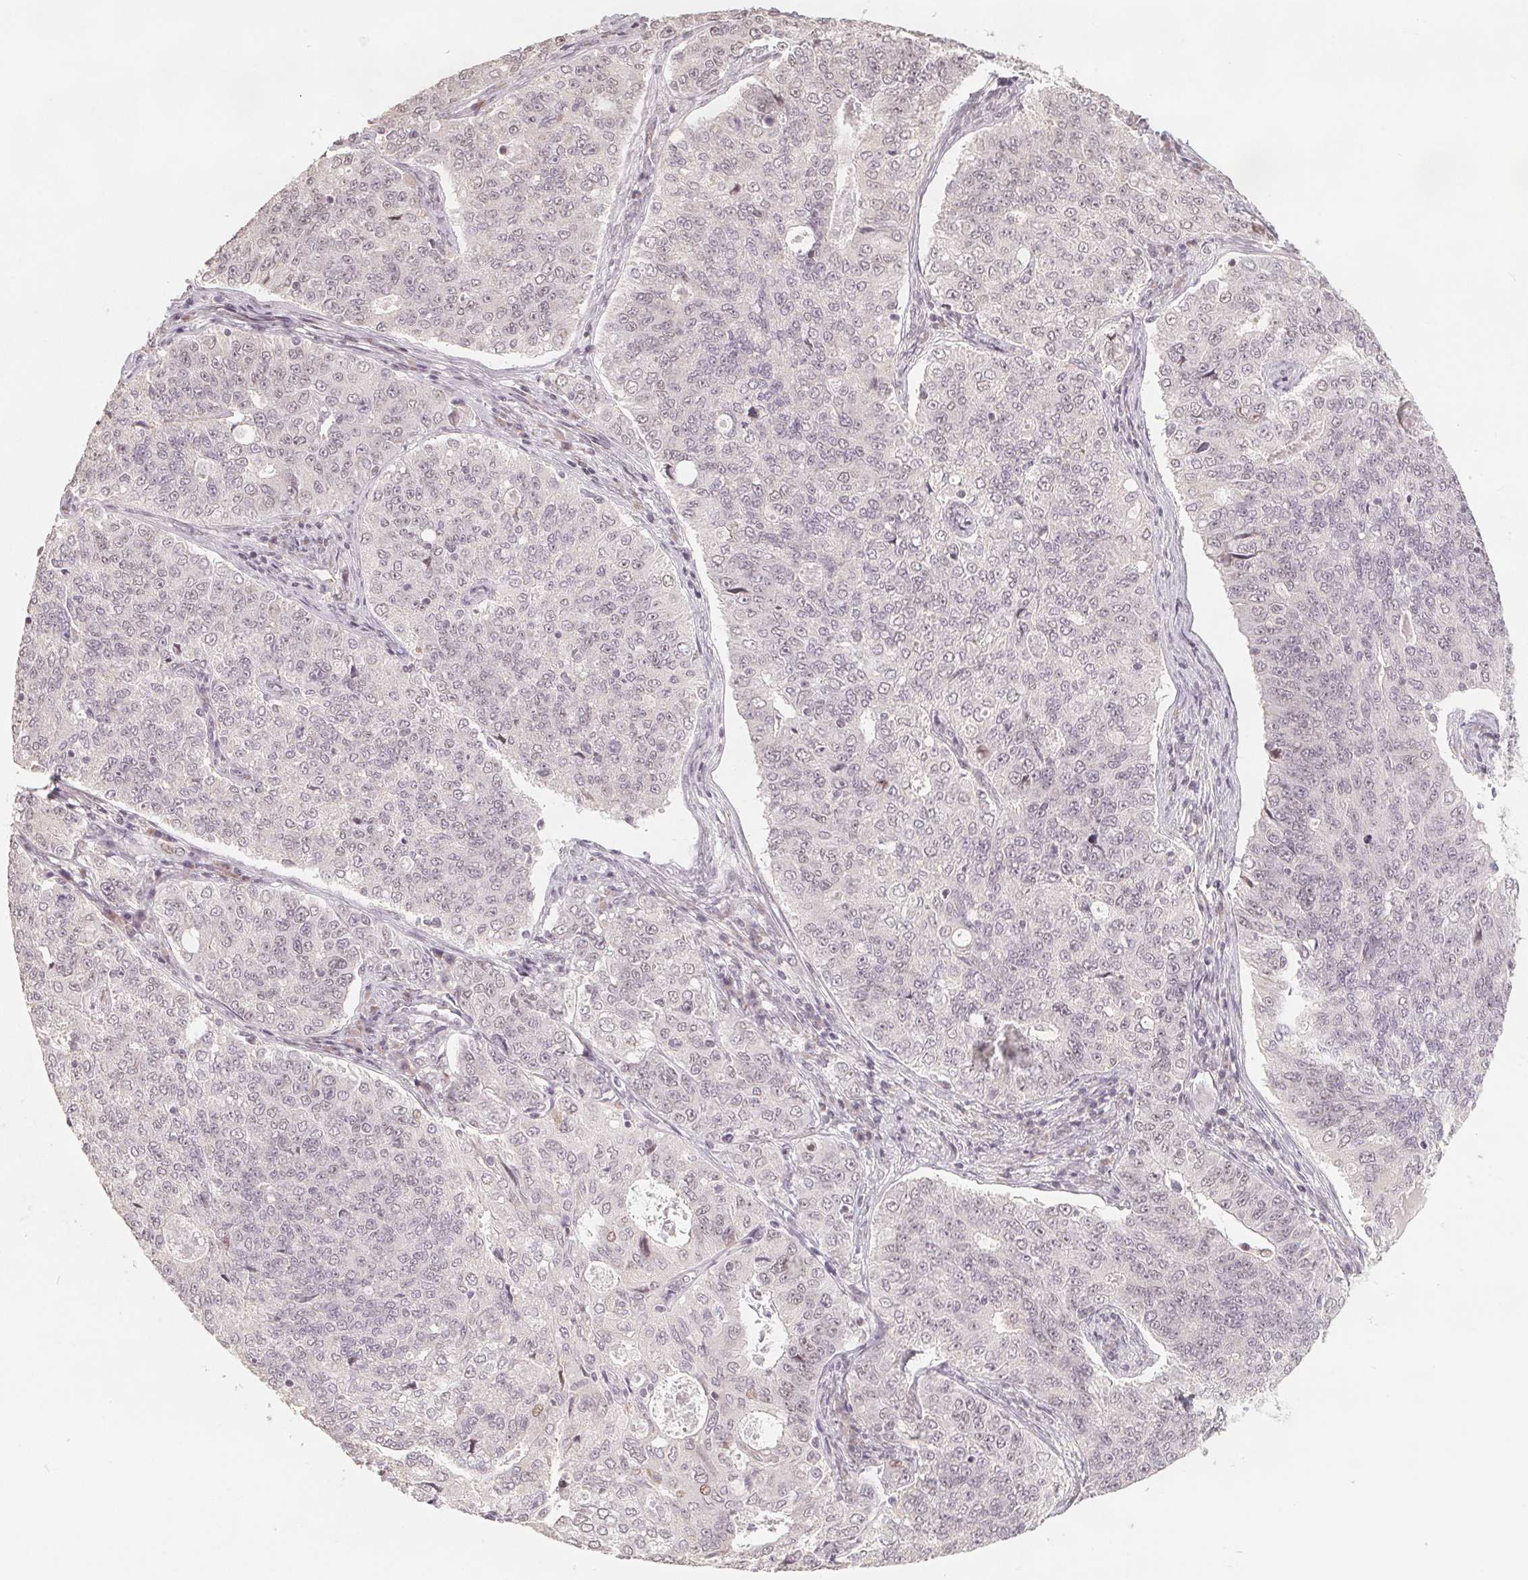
{"staining": {"intensity": "negative", "quantity": "none", "location": "none"}, "tissue": "endometrial cancer", "cell_type": "Tumor cells", "image_type": "cancer", "snomed": [{"axis": "morphology", "description": "Adenocarcinoma, NOS"}, {"axis": "topography", "description": "Endometrium"}], "caption": "Tumor cells are negative for brown protein staining in endometrial cancer (adenocarcinoma).", "gene": "CCDC138", "patient": {"sex": "female", "age": 43}}